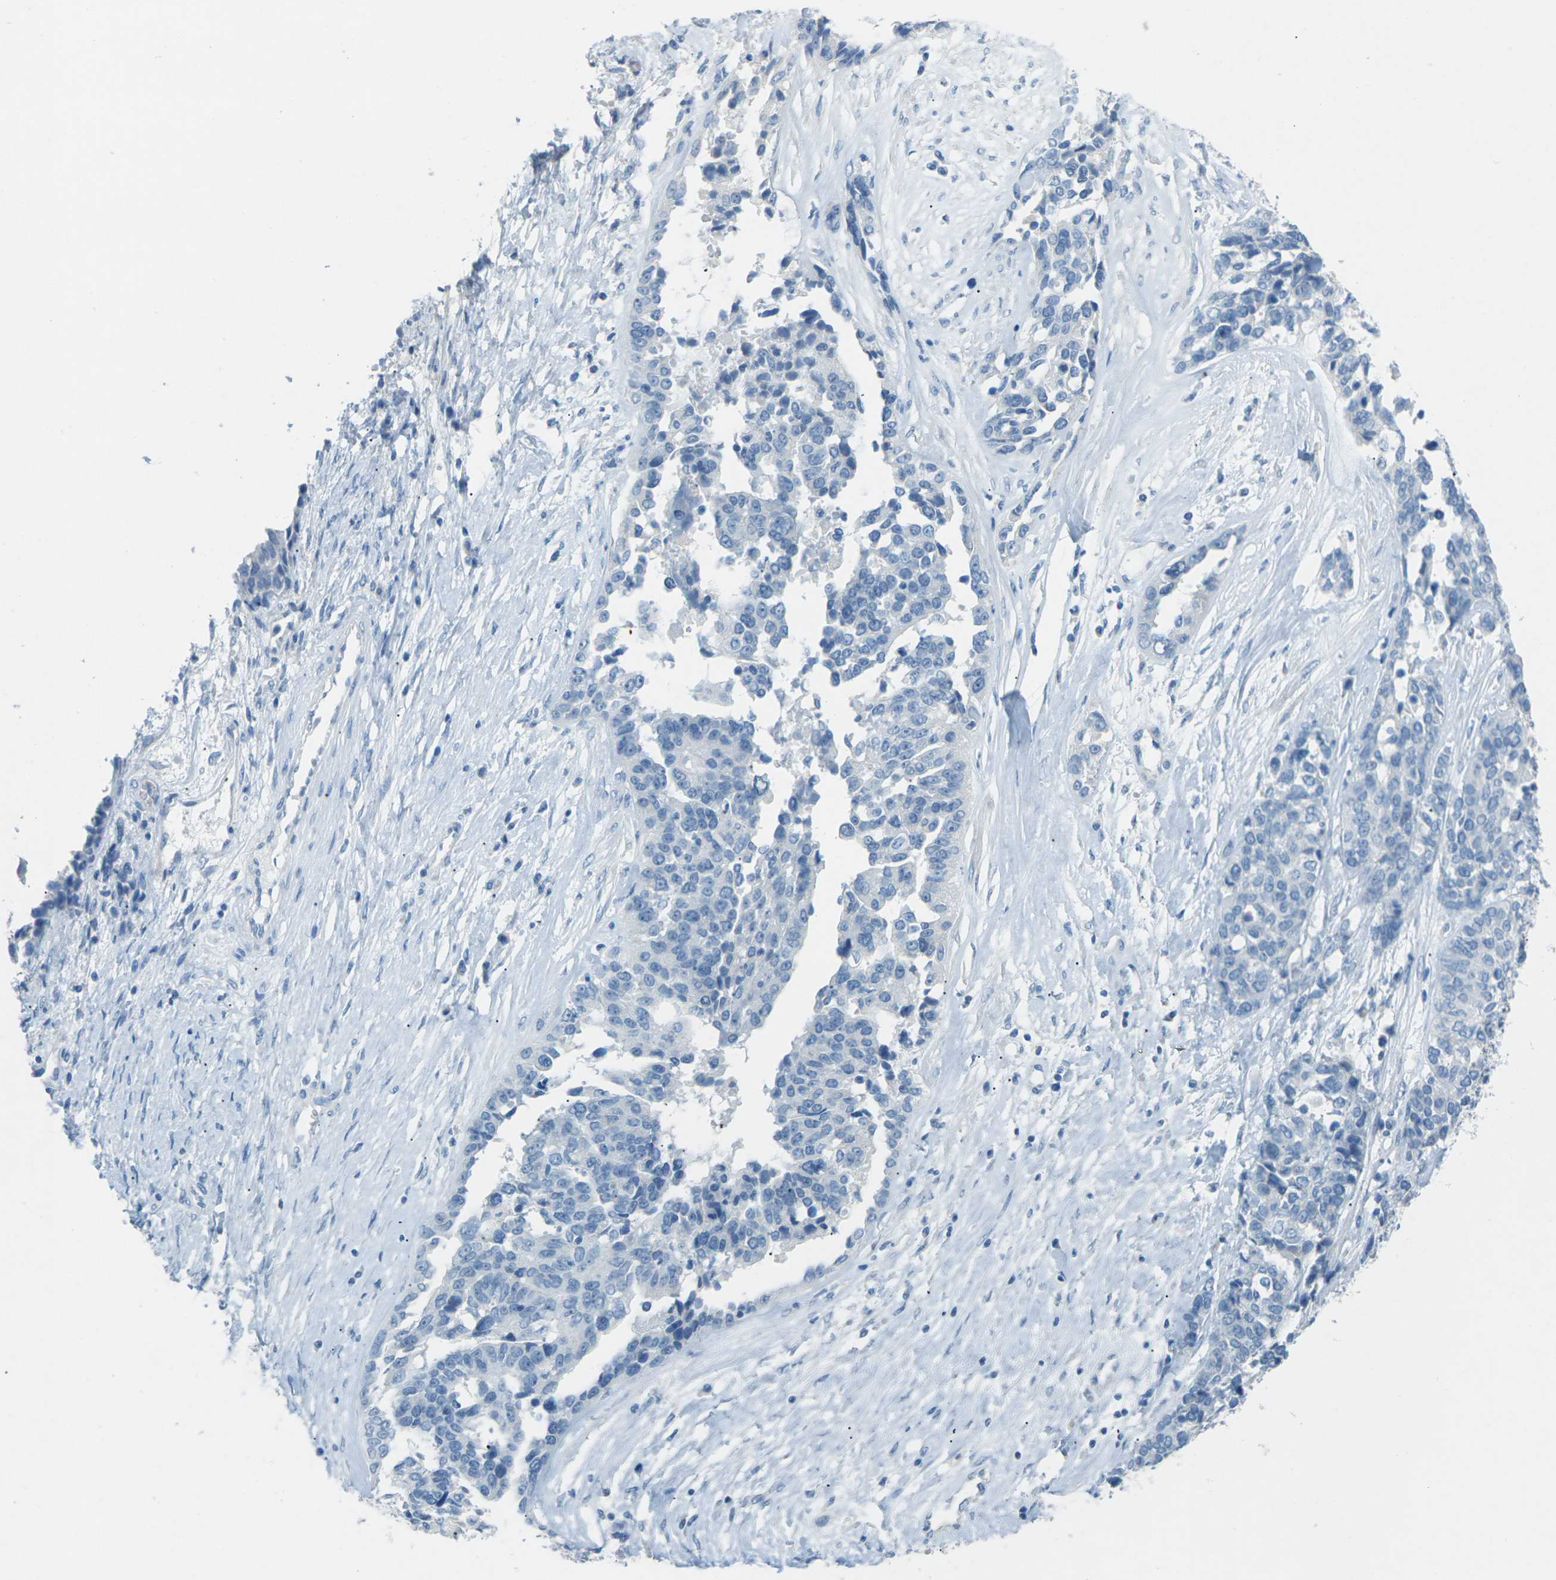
{"staining": {"intensity": "negative", "quantity": "none", "location": "none"}, "tissue": "ovarian cancer", "cell_type": "Tumor cells", "image_type": "cancer", "snomed": [{"axis": "morphology", "description": "Cystadenocarcinoma, serous, NOS"}, {"axis": "topography", "description": "Ovary"}], "caption": "Immunohistochemistry (IHC) photomicrograph of human ovarian cancer stained for a protein (brown), which exhibits no positivity in tumor cells.", "gene": "CDH16", "patient": {"sex": "female", "age": 44}}